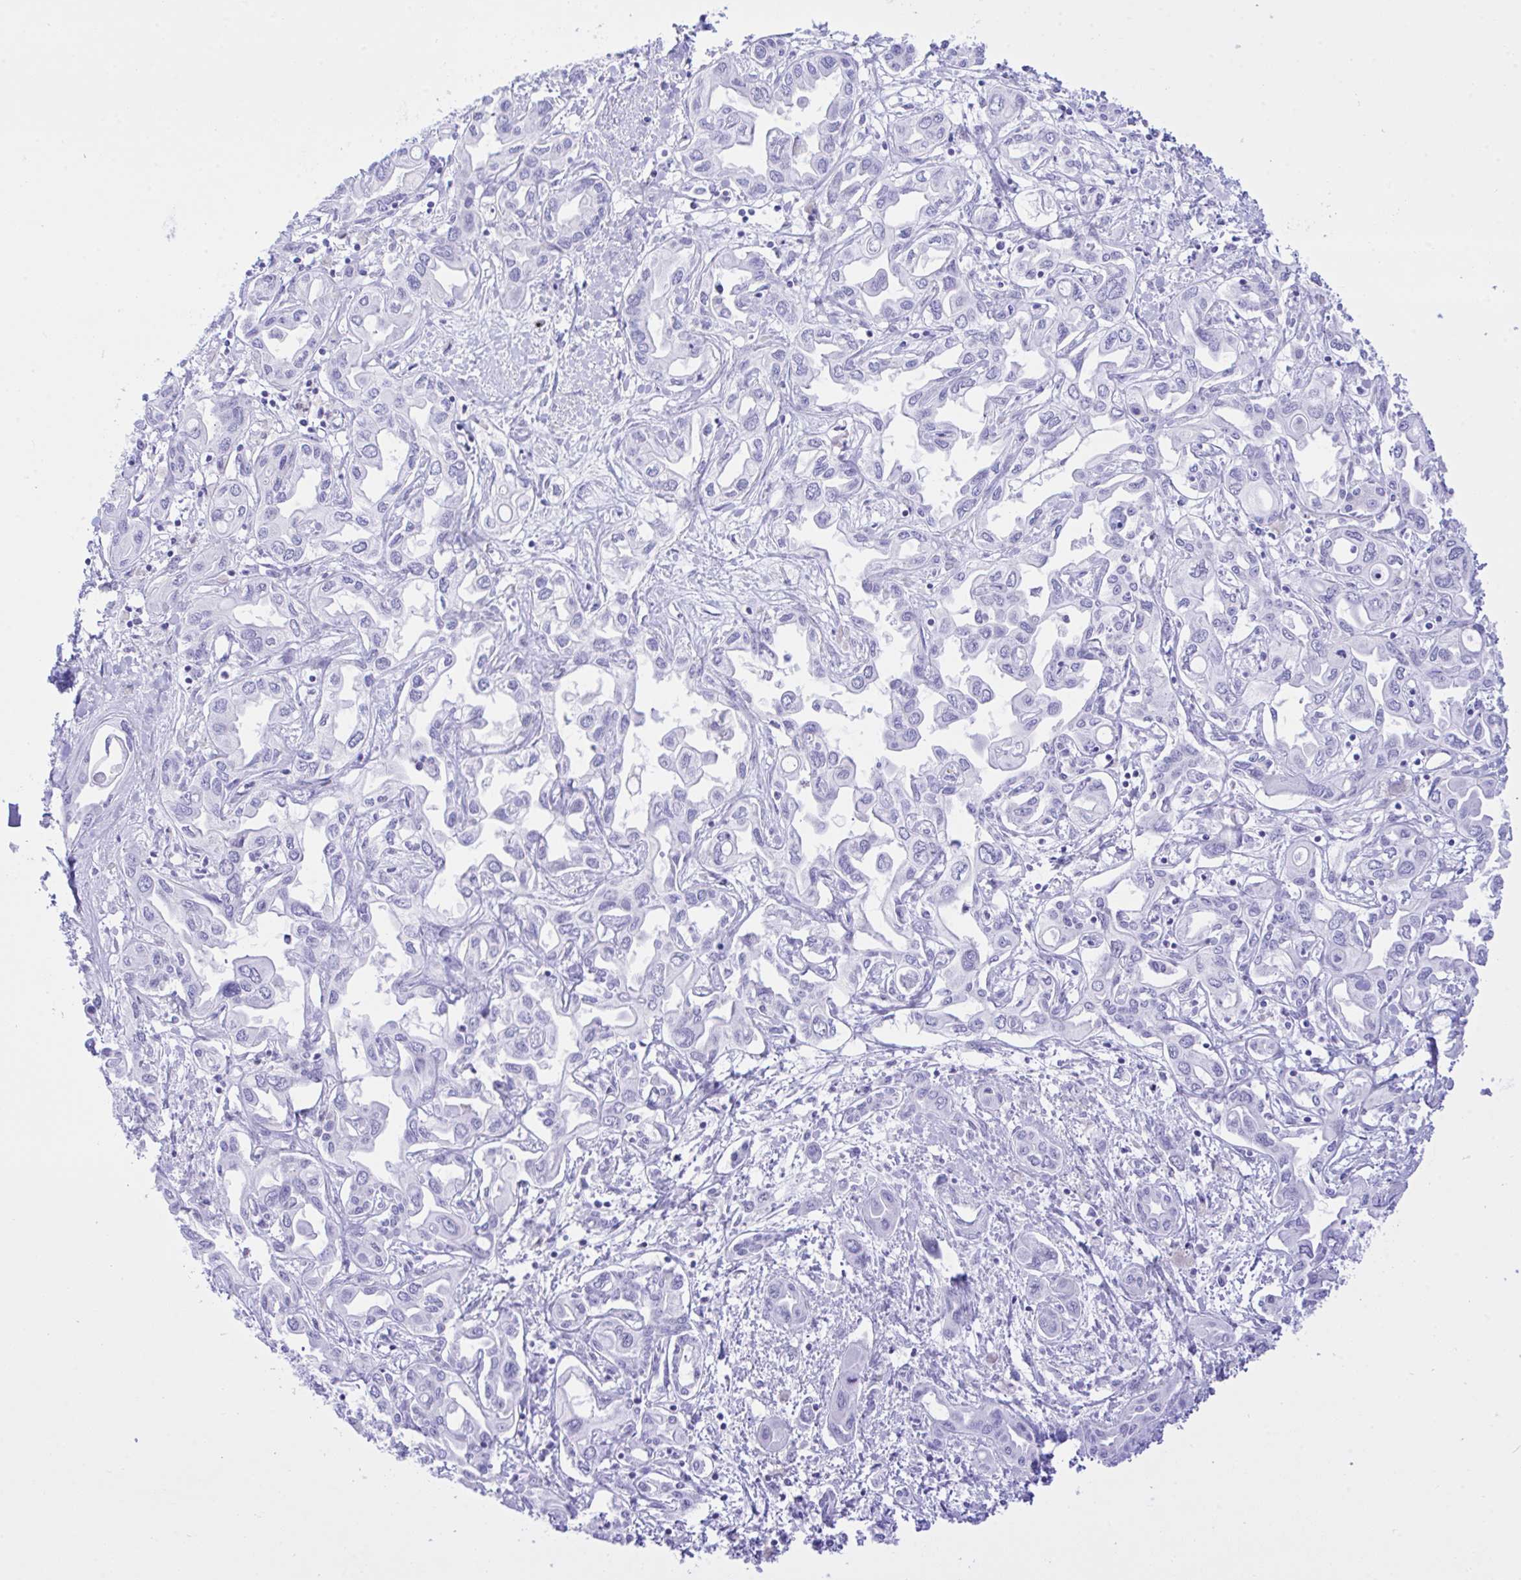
{"staining": {"intensity": "negative", "quantity": "none", "location": "none"}, "tissue": "liver cancer", "cell_type": "Tumor cells", "image_type": "cancer", "snomed": [{"axis": "morphology", "description": "Cholangiocarcinoma"}, {"axis": "topography", "description": "Liver"}], "caption": "The immunohistochemistry micrograph has no significant staining in tumor cells of liver cancer tissue. (DAB (3,3'-diaminobenzidine) immunohistochemistry with hematoxylin counter stain).", "gene": "SELENOV", "patient": {"sex": "female", "age": 64}}